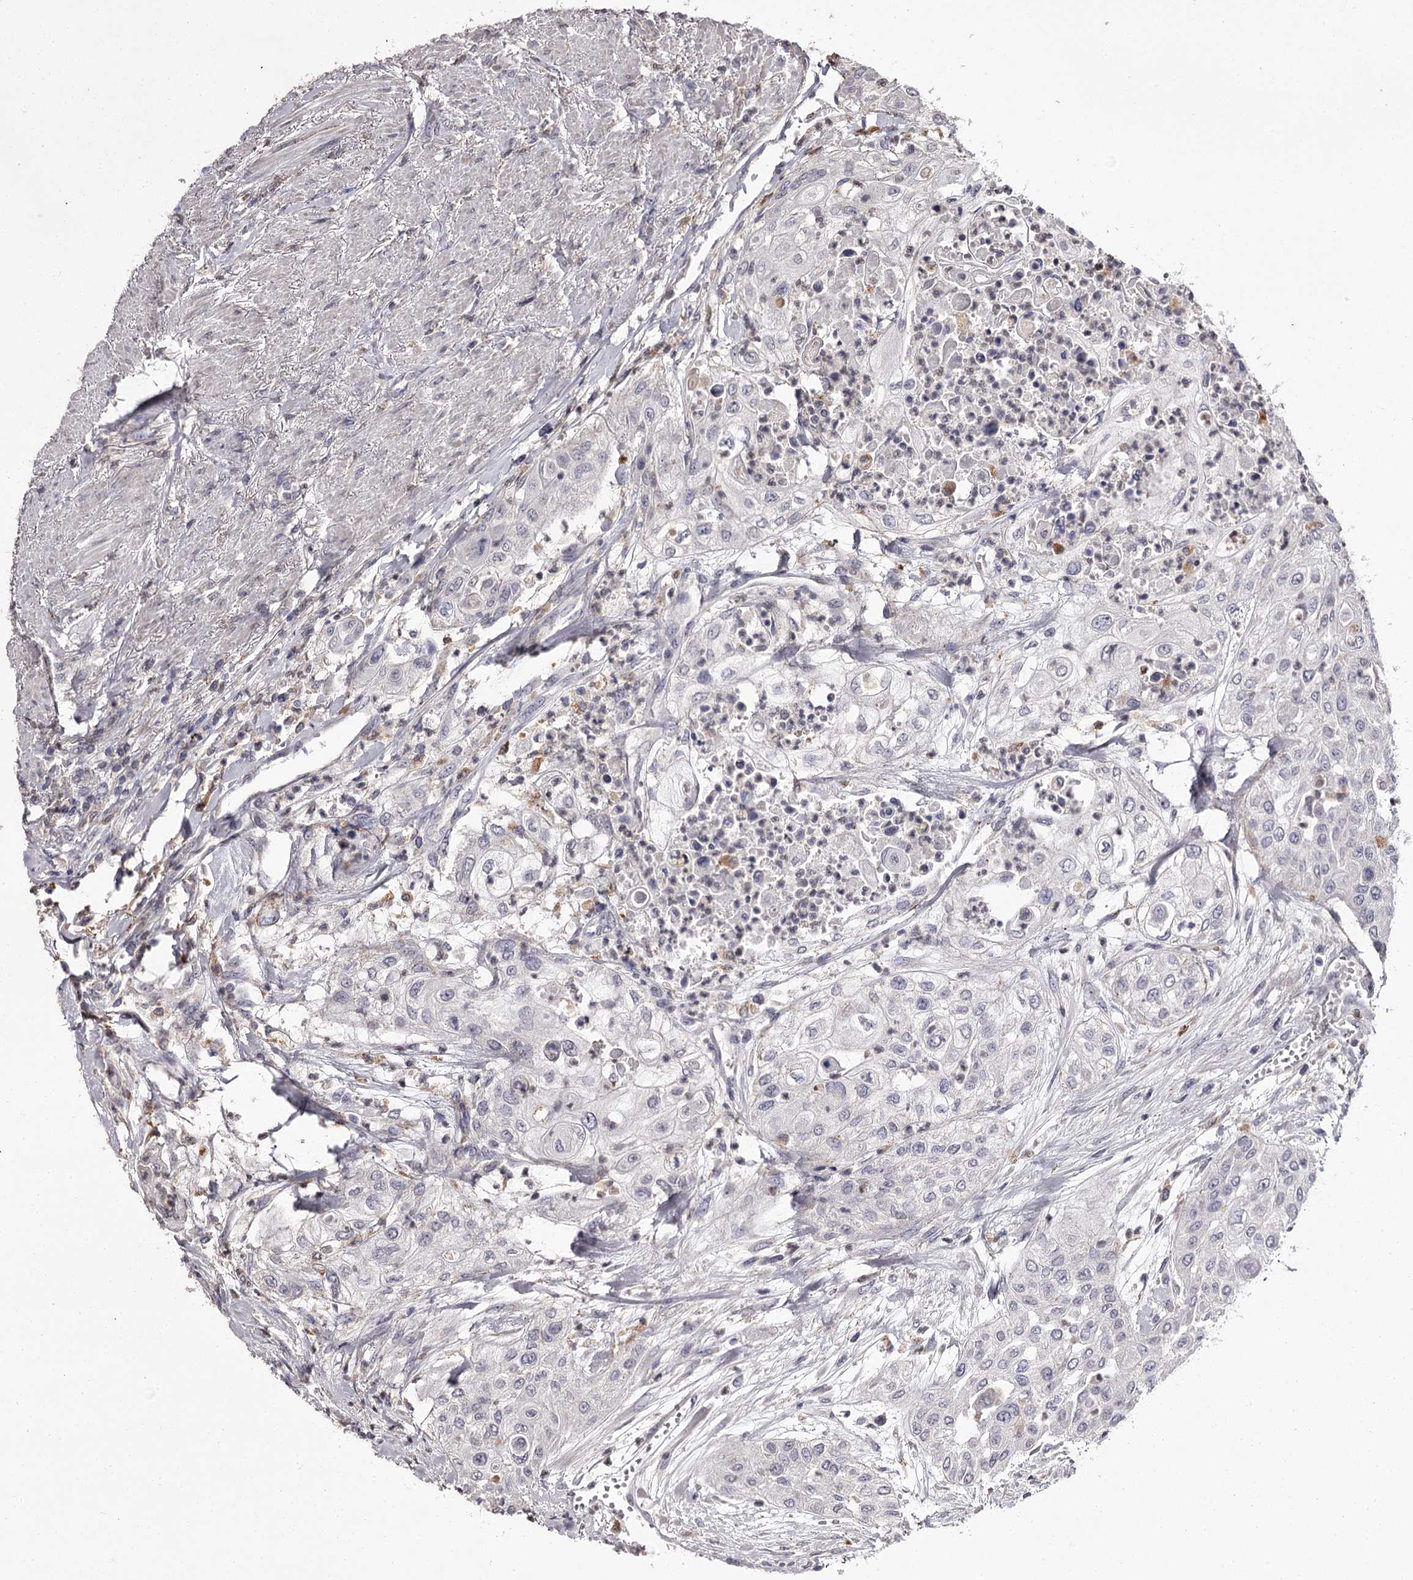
{"staining": {"intensity": "negative", "quantity": "none", "location": "none"}, "tissue": "urothelial cancer", "cell_type": "Tumor cells", "image_type": "cancer", "snomed": [{"axis": "morphology", "description": "Urothelial carcinoma, High grade"}, {"axis": "topography", "description": "Urinary bladder"}], "caption": "Tumor cells are negative for protein expression in human urothelial carcinoma (high-grade). The staining is performed using DAB brown chromogen with nuclei counter-stained in using hematoxylin.", "gene": "SLC32A1", "patient": {"sex": "female", "age": 79}}